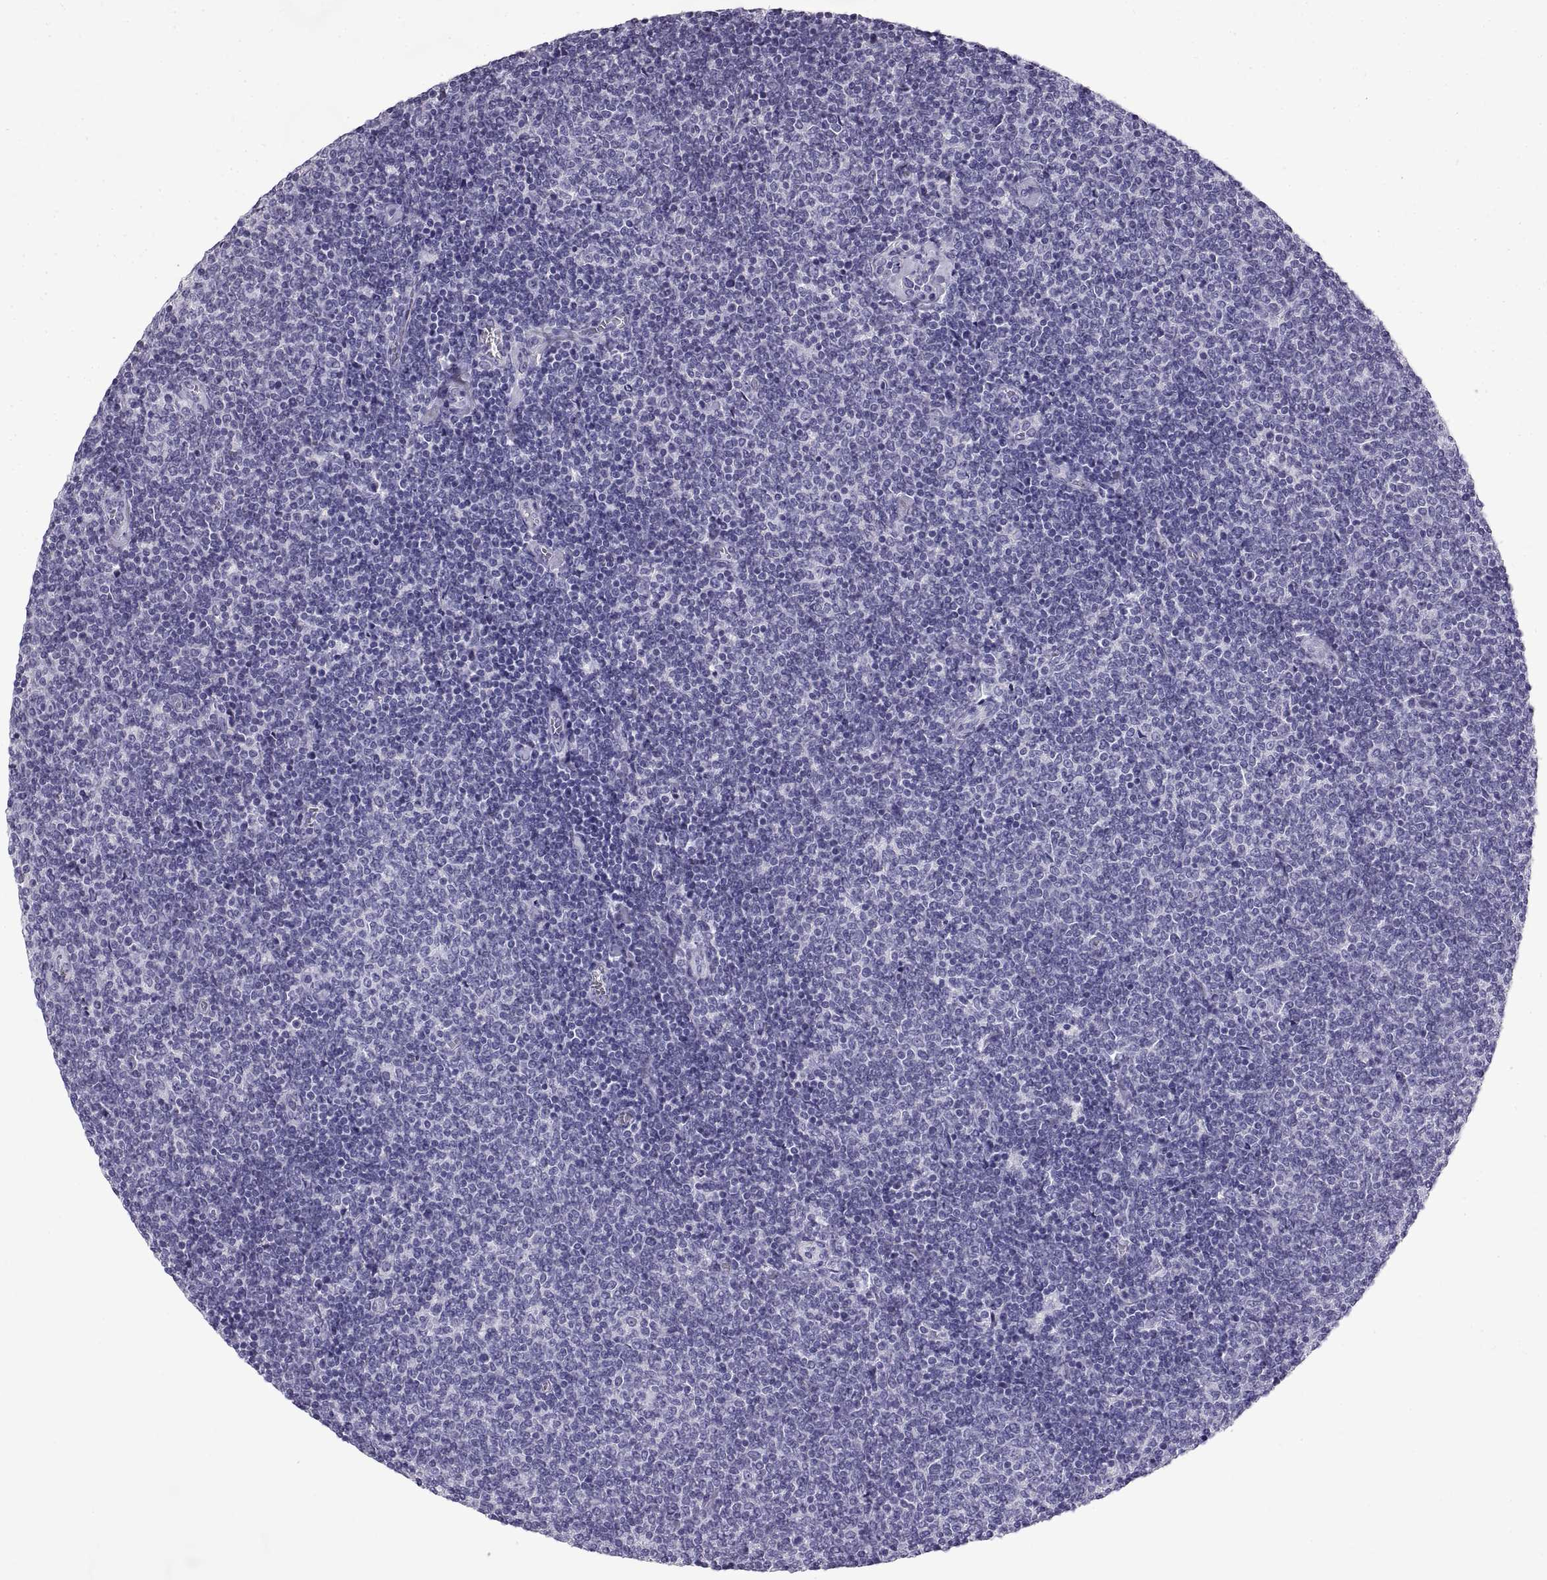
{"staining": {"intensity": "negative", "quantity": "none", "location": "none"}, "tissue": "lymphoma", "cell_type": "Tumor cells", "image_type": "cancer", "snomed": [{"axis": "morphology", "description": "Malignant lymphoma, non-Hodgkin's type, Low grade"}, {"axis": "topography", "description": "Lymph node"}], "caption": "There is no significant positivity in tumor cells of lymphoma.", "gene": "RLBP1", "patient": {"sex": "male", "age": 52}}